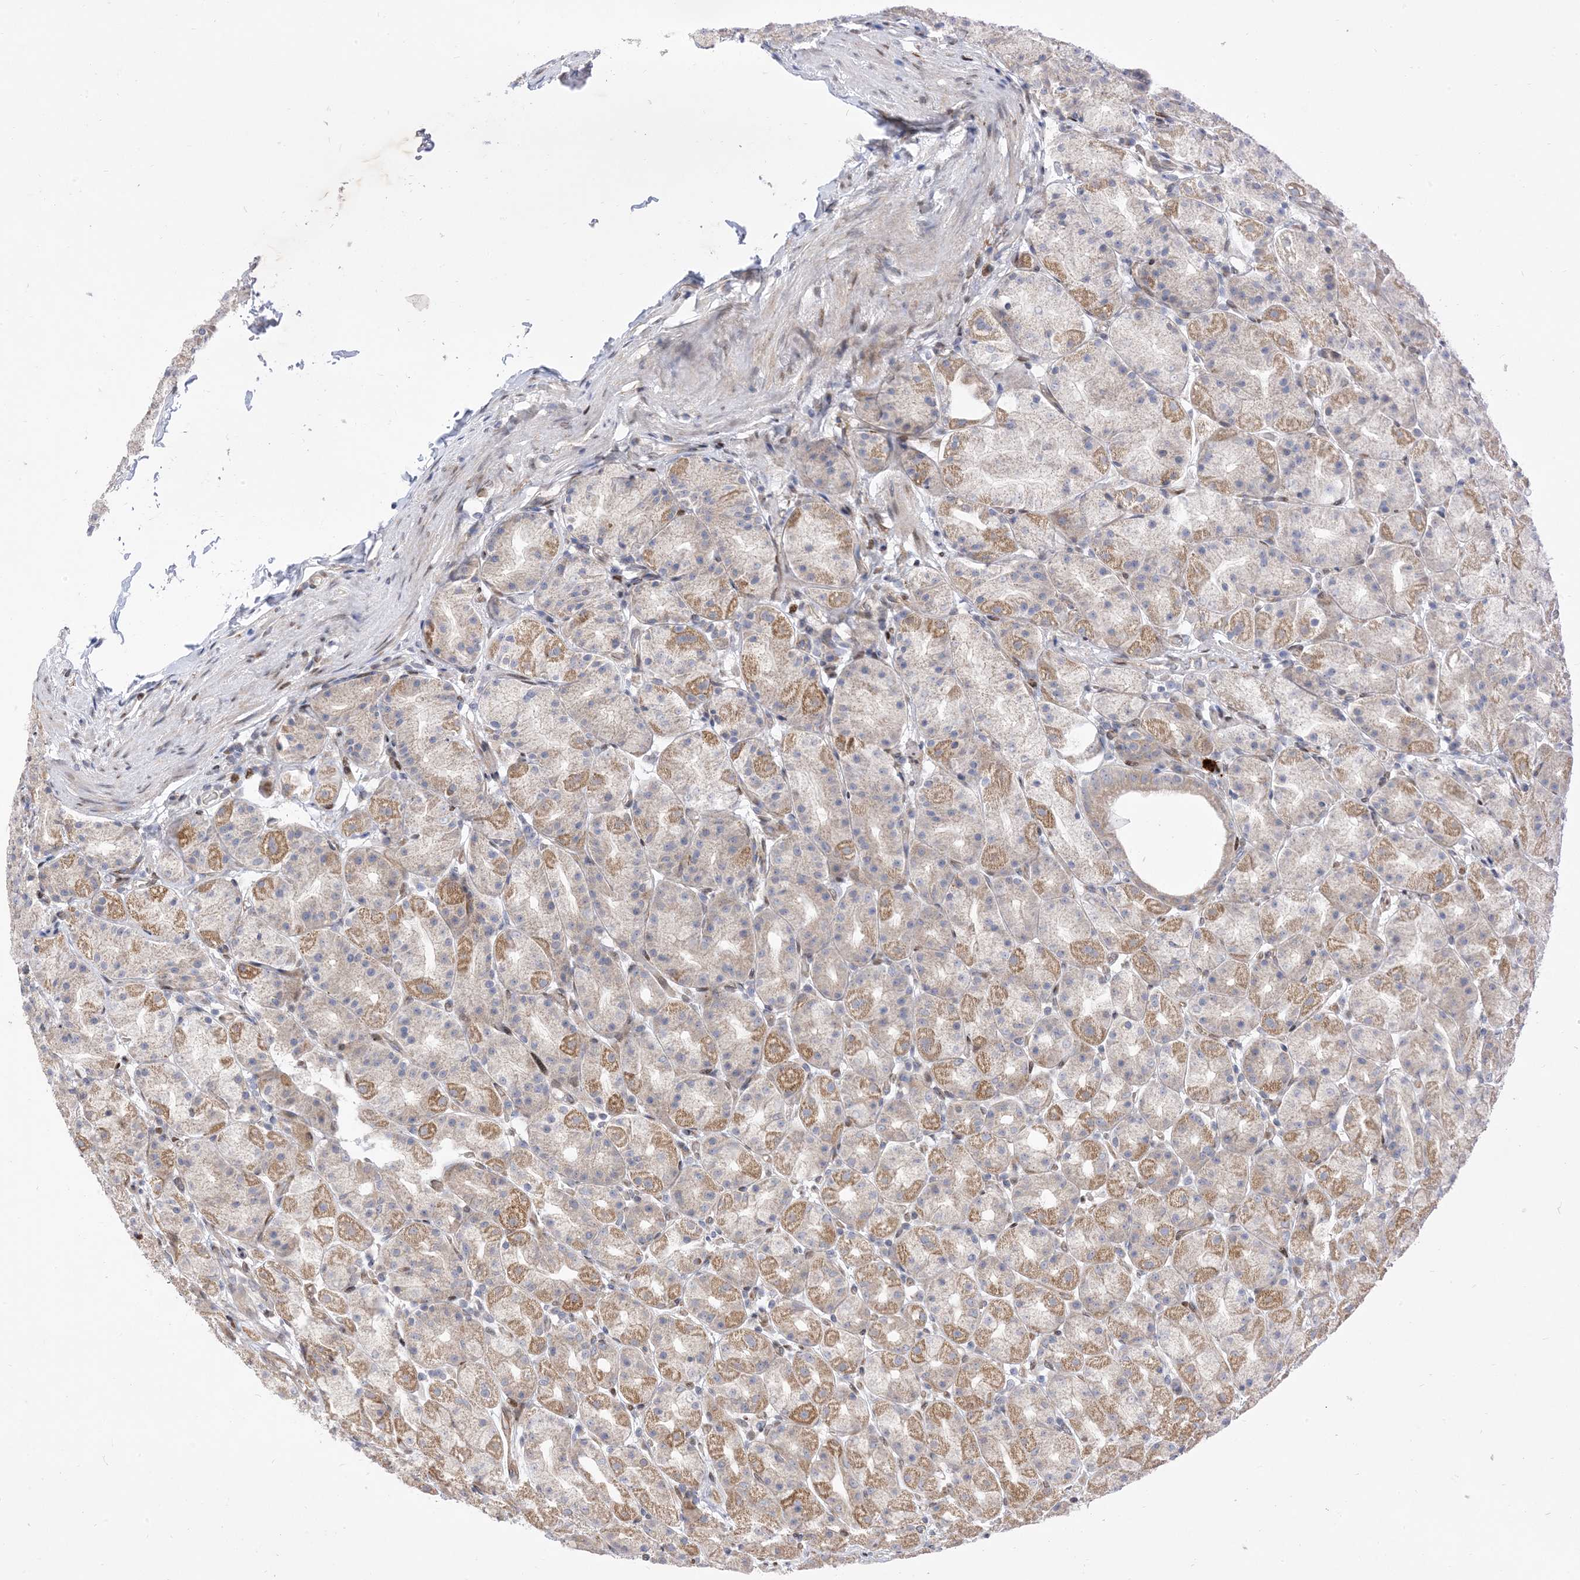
{"staining": {"intensity": "moderate", "quantity": "<25%", "location": "cytoplasmic/membranous"}, "tissue": "stomach", "cell_type": "Glandular cells", "image_type": "normal", "snomed": [{"axis": "morphology", "description": "Normal tissue, NOS"}, {"axis": "topography", "description": "Stomach, upper"}], "caption": "Protein staining exhibits moderate cytoplasmic/membranous expression in approximately <25% of glandular cells in unremarkable stomach. The staining is performed using DAB brown chromogen to label protein expression. The nuclei are counter-stained blue using hematoxylin.", "gene": "TYSND1", "patient": {"sex": "male", "age": 68}}